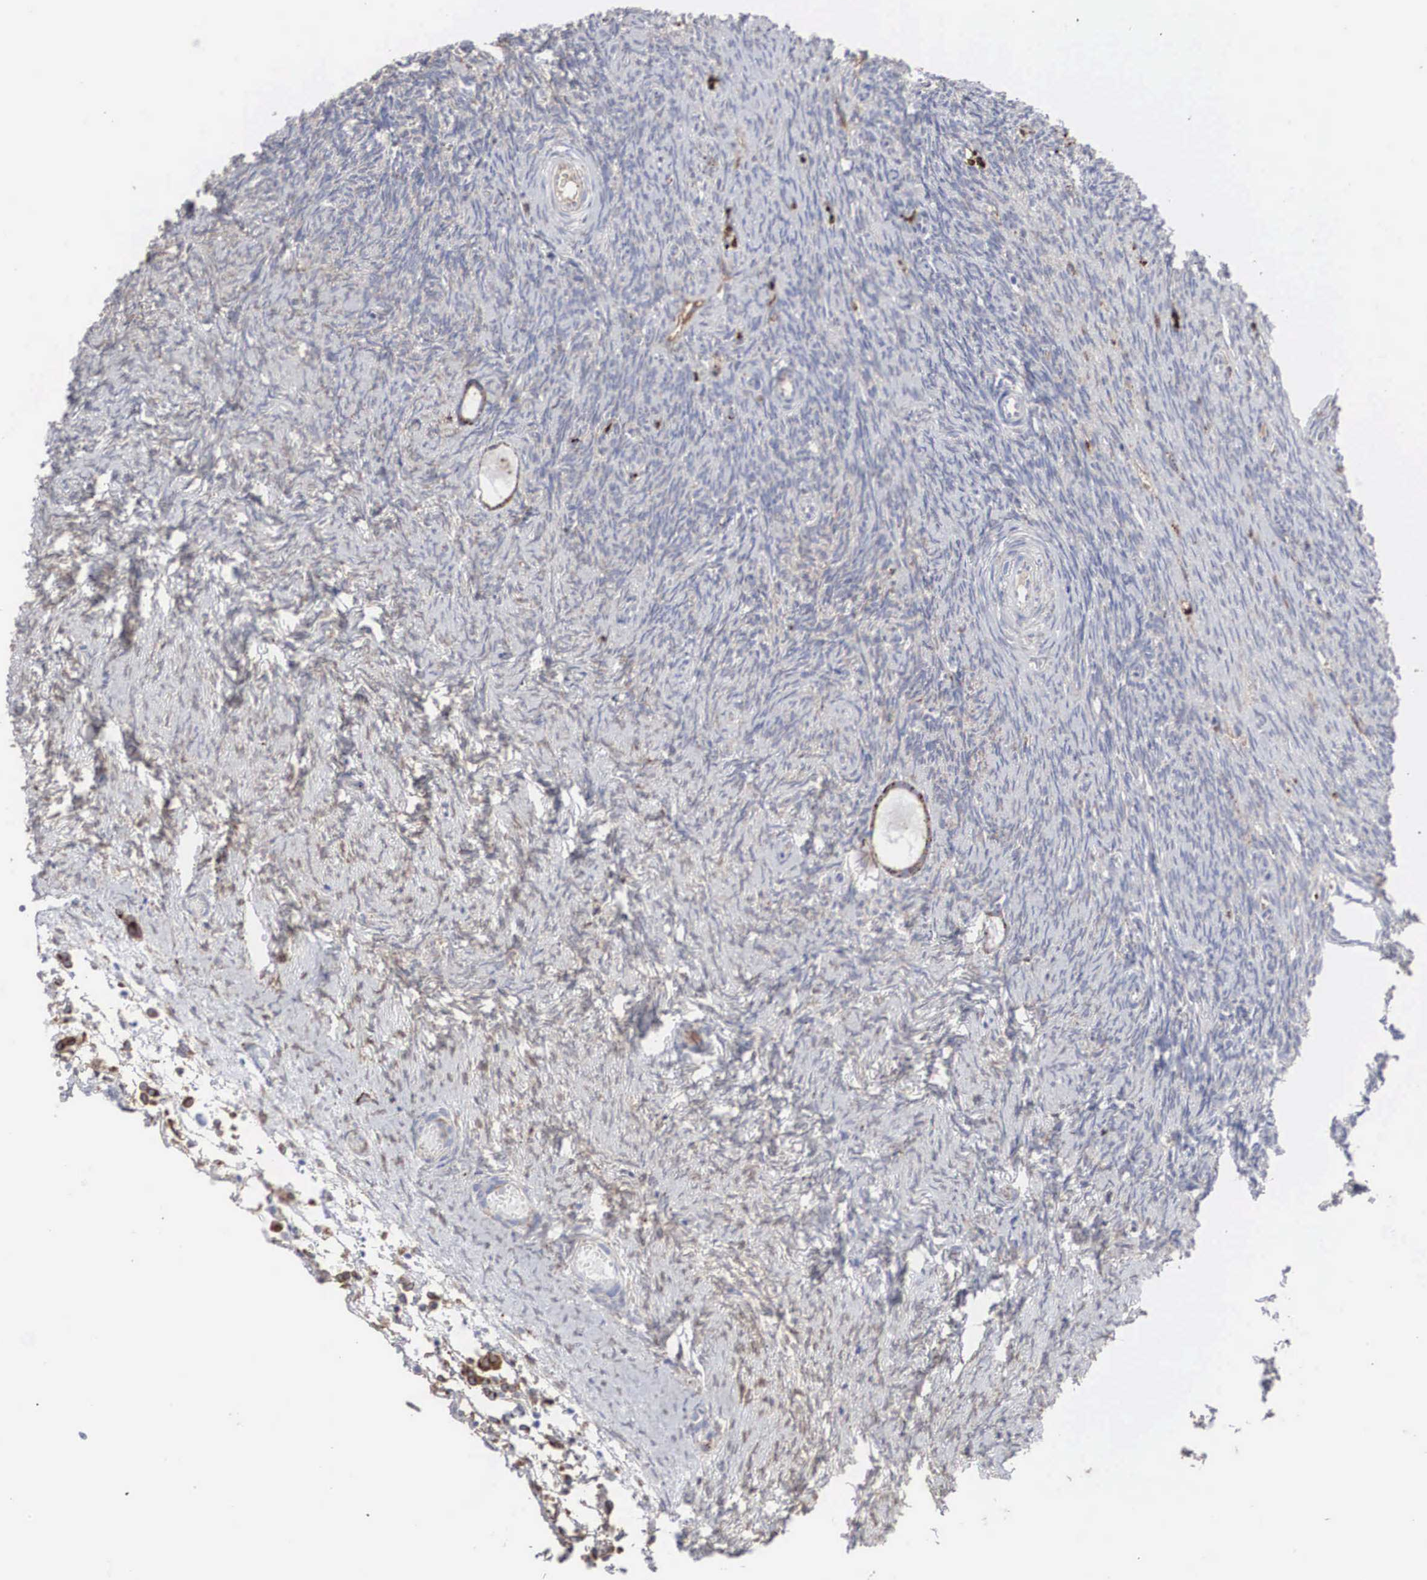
{"staining": {"intensity": "moderate", "quantity": ">75%", "location": "cytoplasmic/membranous"}, "tissue": "ovary", "cell_type": "Follicle cells", "image_type": "normal", "snomed": [{"axis": "morphology", "description": "Normal tissue, NOS"}, {"axis": "topography", "description": "Ovary"}], "caption": "This image reveals unremarkable ovary stained with IHC to label a protein in brown. The cytoplasmic/membranous of follicle cells show moderate positivity for the protein. Nuclei are counter-stained blue.", "gene": "LGALS3BP", "patient": {"sex": "female", "age": 32}}